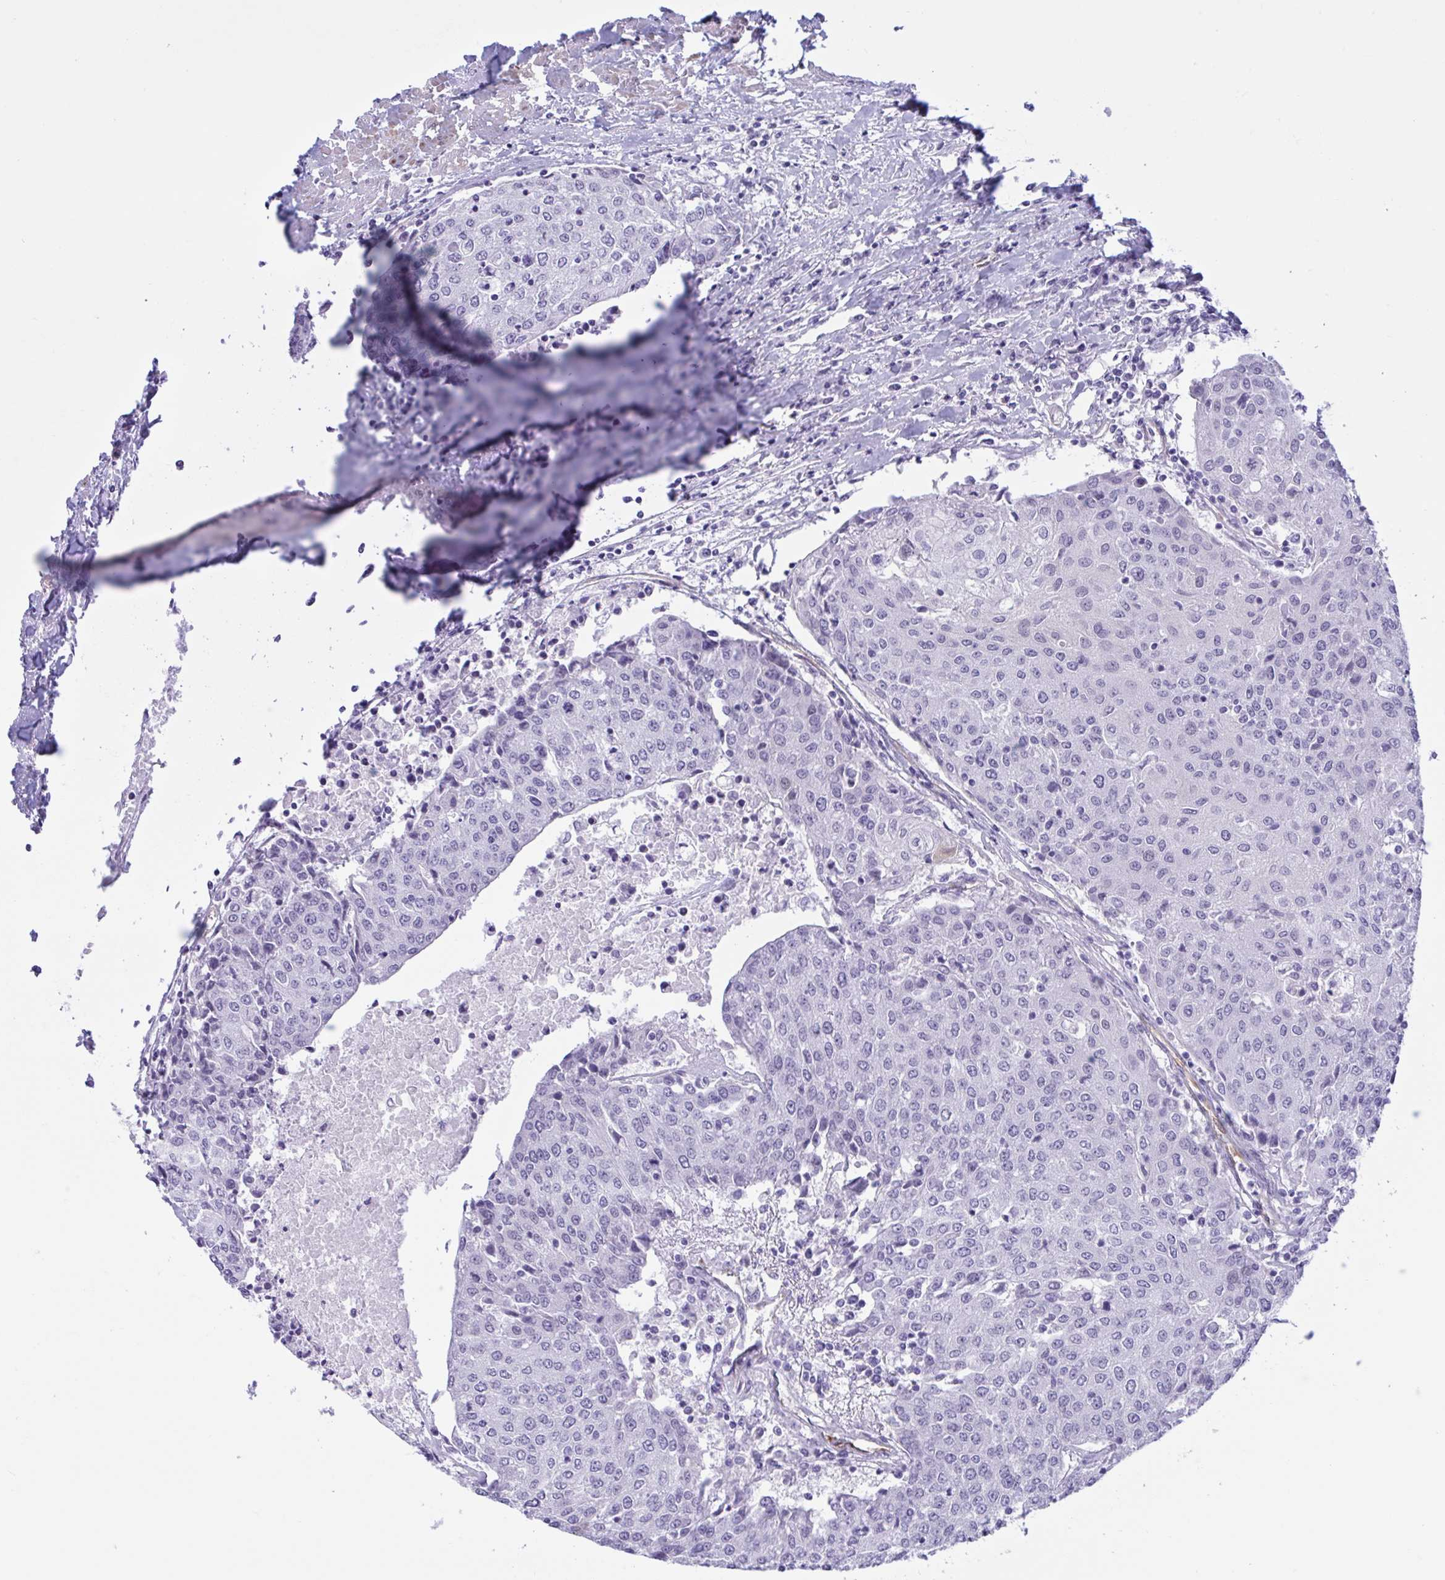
{"staining": {"intensity": "negative", "quantity": "none", "location": "none"}, "tissue": "urothelial cancer", "cell_type": "Tumor cells", "image_type": "cancer", "snomed": [{"axis": "morphology", "description": "Urothelial carcinoma, High grade"}, {"axis": "topography", "description": "Urinary bladder"}], "caption": "The photomicrograph exhibits no staining of tumor cells in high-grade urothelial carcinoma.", "gene": "EML1", "patient": {"sex": "female", "age": 85}}